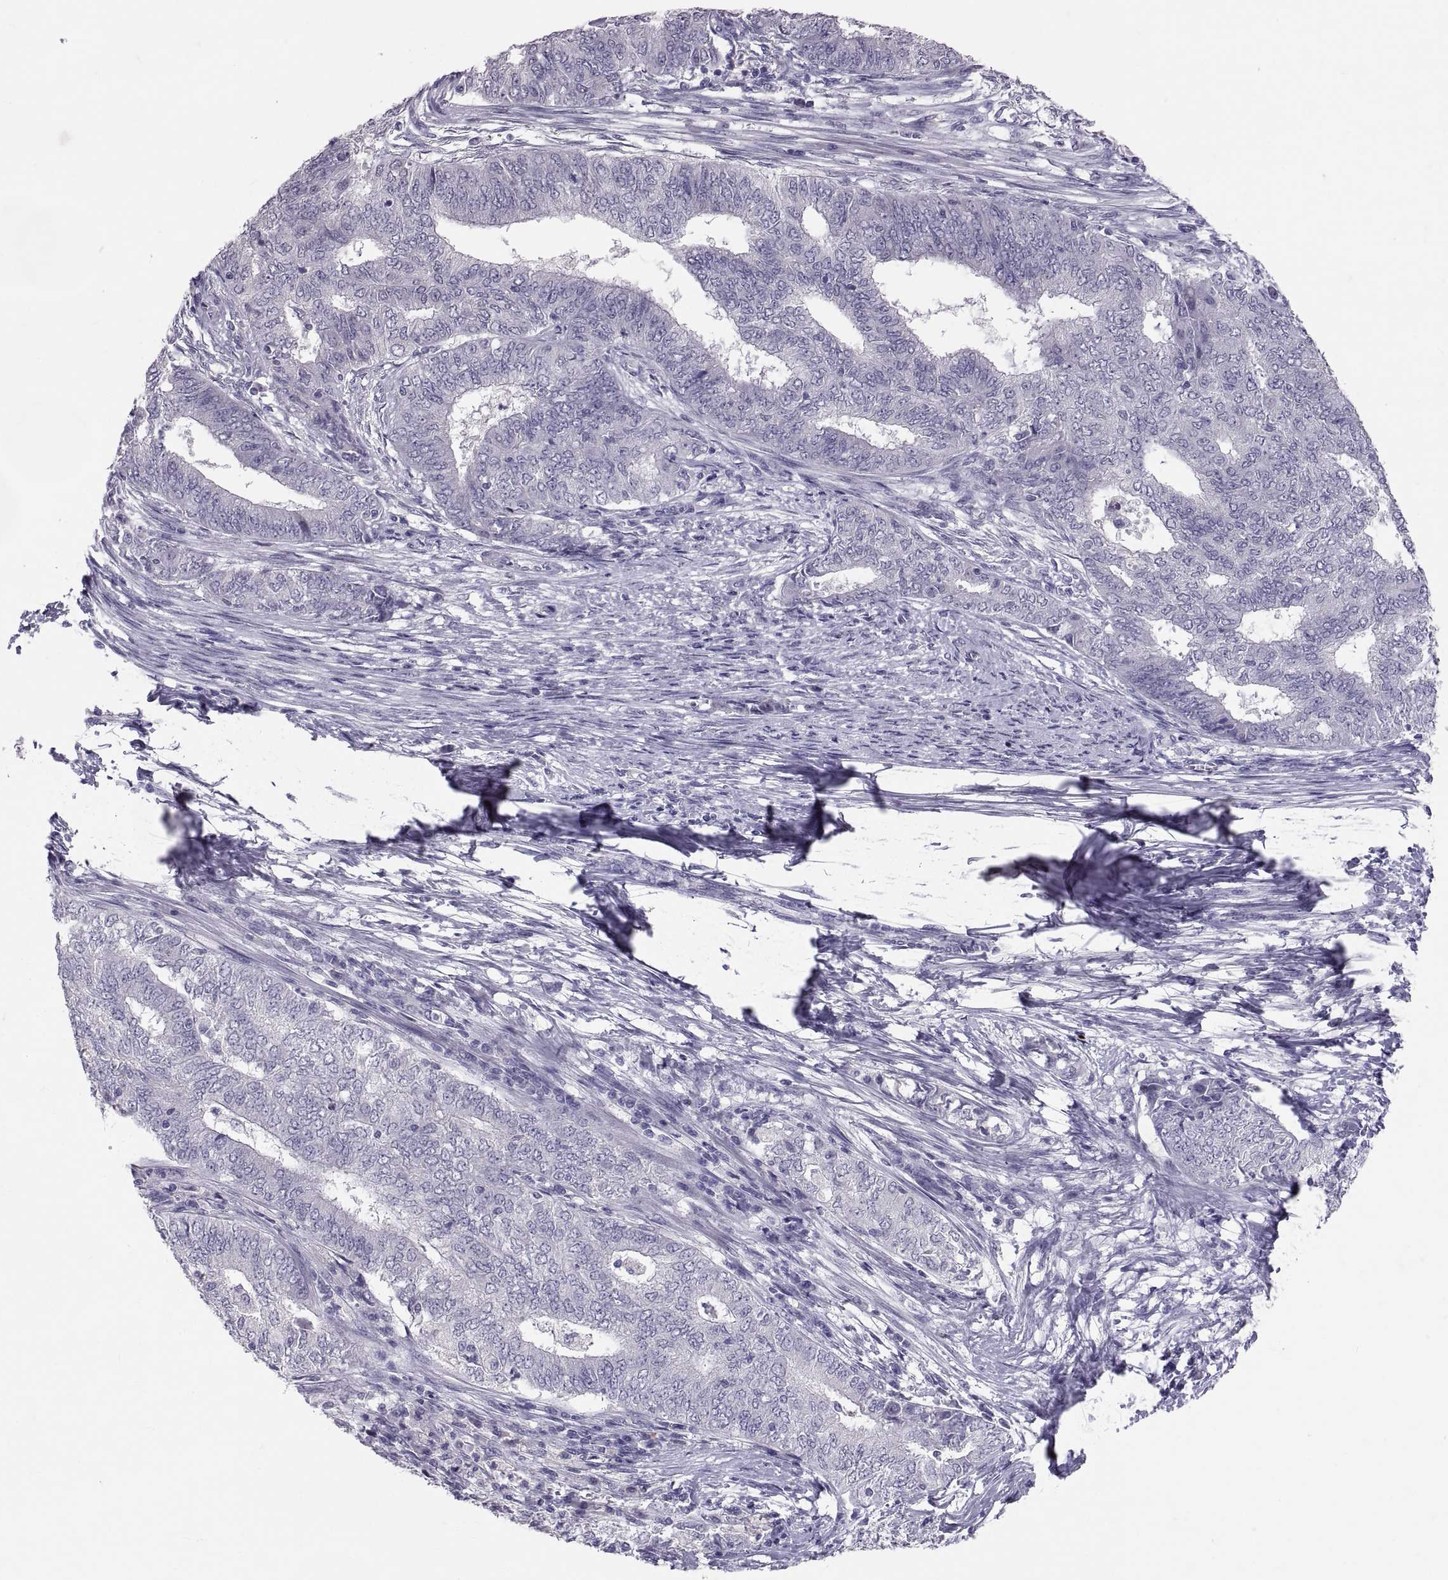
{"staining": {"intensity": "negative", "quantity": "none", "location": "none"}, "tissue": "endometrial cancer", "cell_type": "Tumor cells", "image_type": "cancer", "snomed": [{"axis": "morphology", "description": "Adenocarcinoma, NOS"}, {"axis": "topography", "description": "Endometrium"}], "caption": "Immunohistochemistry (IHC) of human adenocarcinoma (endometrial) demonstrates no staining in tumor cells.", "gene": "PTN", "patient": {"sex": "female", "age": 62}}